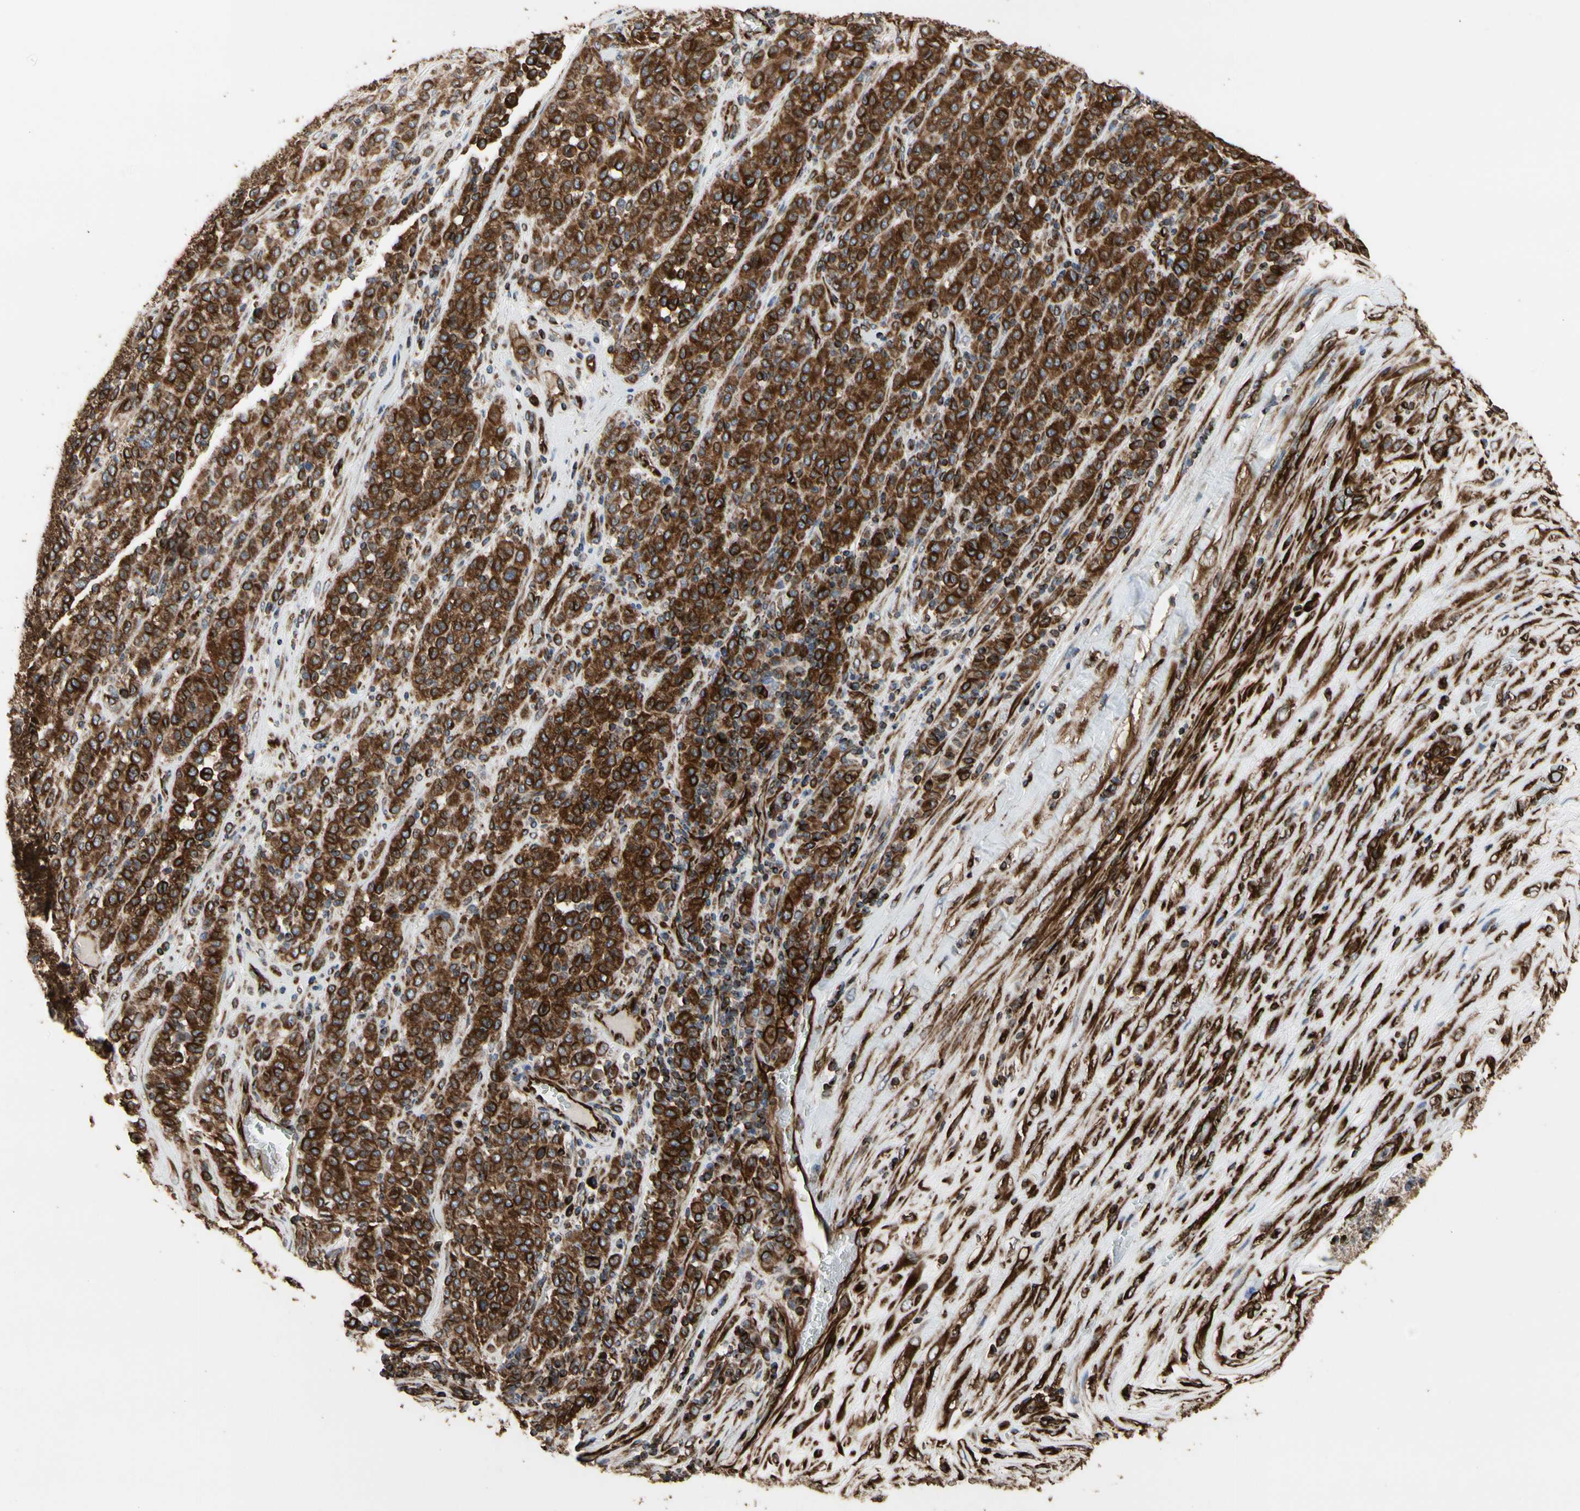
{"staining": {"intensity": "strong", "quantity": ">75%", "location": "cytoplasmic/membranous"}, "tissue": "melanoma", "cell_type": "Tumor cells", "image_type": "cancer", "snomed": [{"axis": "morphology", "description": "Malignant melanoma, Metastatic site"}, {"axis": "topography", "description": "Pancreas"}], "caption": "This image shows immunohistochemistry (IHC) staining of malignant melanoma (metastatic site), with high strong cytoplasmic/membranous expression in approximately >75% of tumor cells.", "gene": "TUBA1A", "patient": {"sex": "female", "age": 30}}